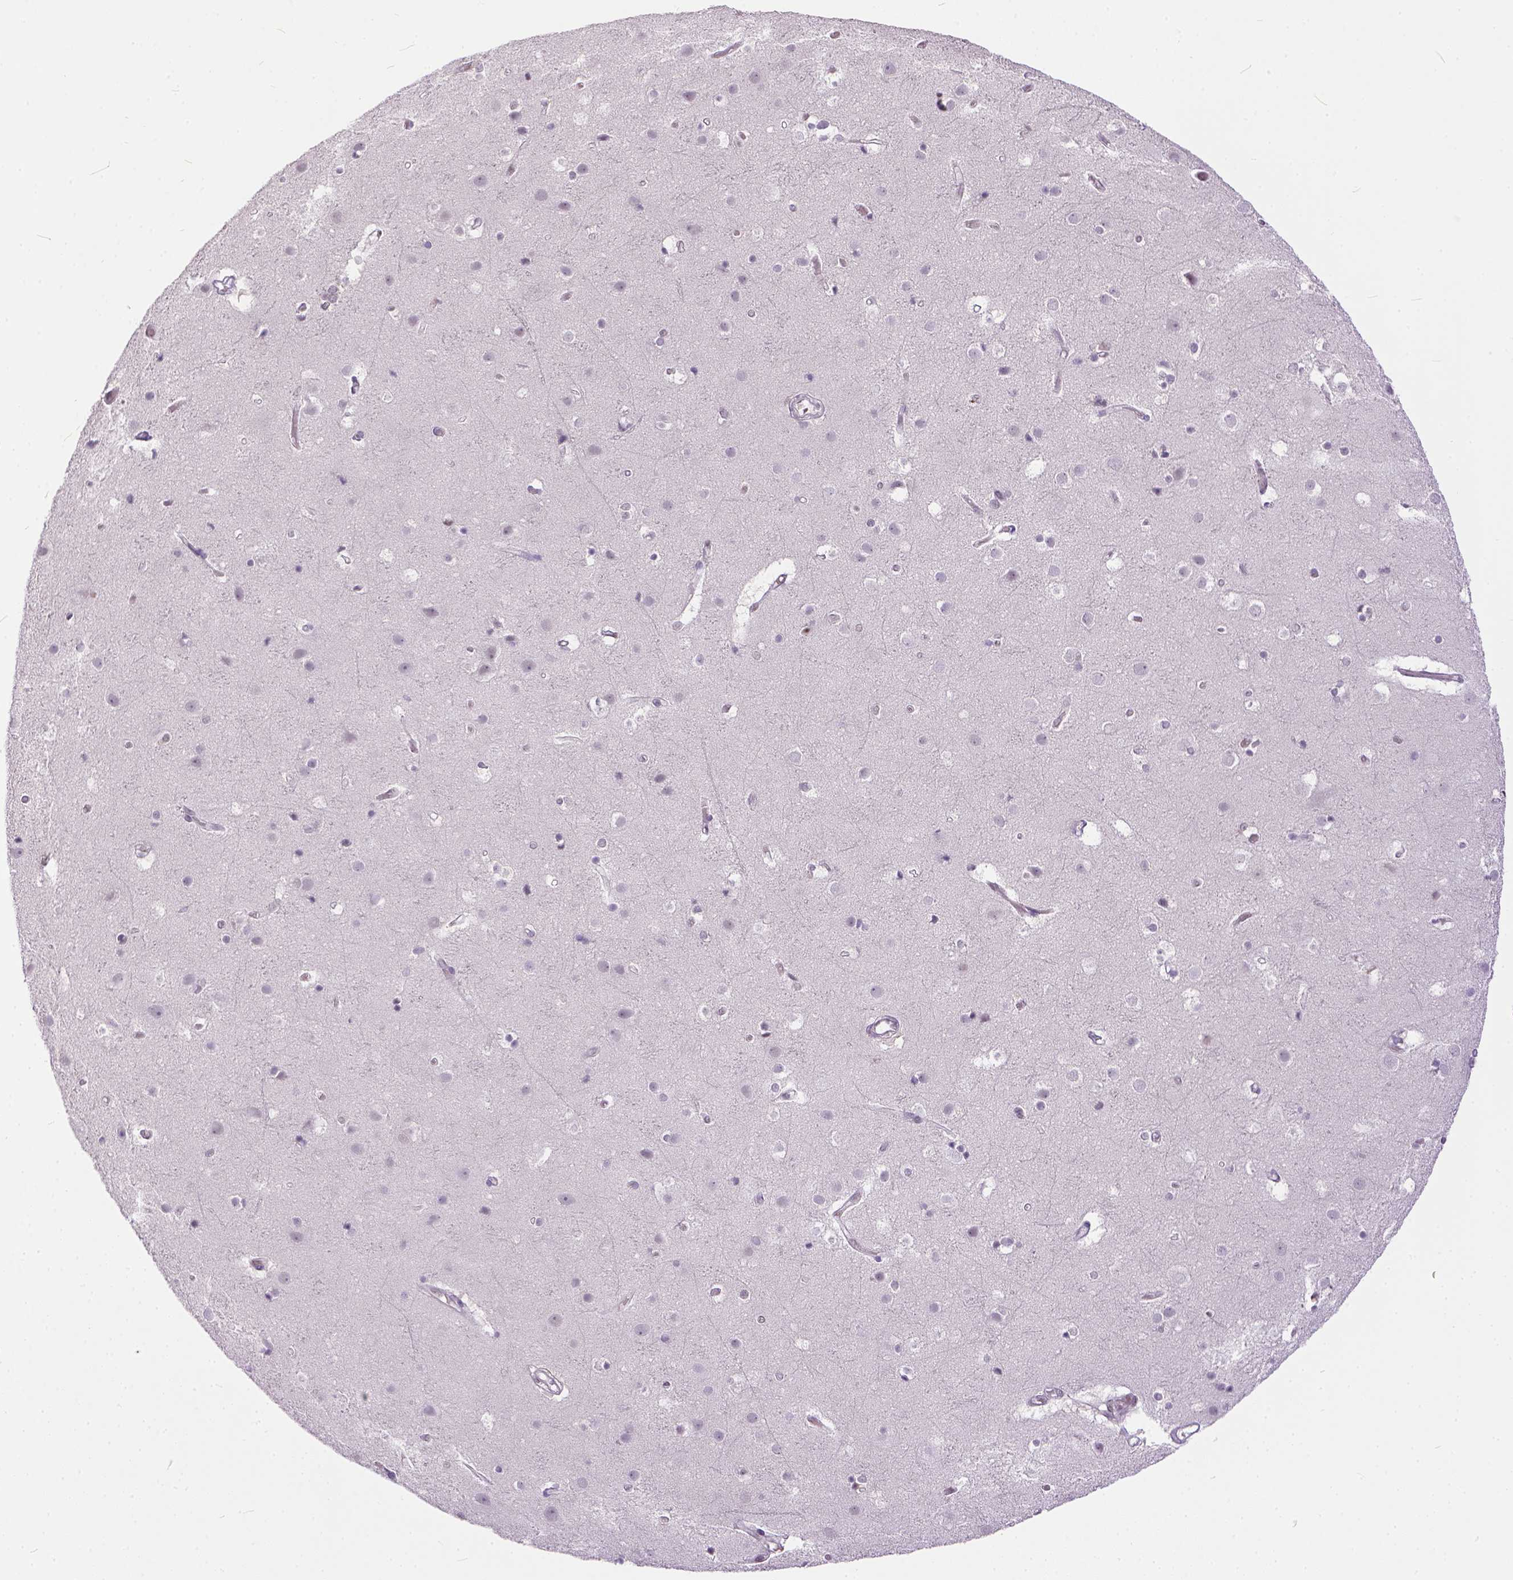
{"staining": {"intensity": "negative", "quantity": "none", "location": "none"}, "tissue": "cerebral cortex", "cell_type": "Endothelial cells", "image_type": "normal", "snomed": [{"axis": "morphology", "description": "Normal tissue, NOS"}, {"axis": "topography", "description": "Cerebral cortex"}], "caption": "DAB (3,3'-diaminobenzidine) immunohistochemical staining of normal cerebral cortex exhibits no significant positivity in endothelial cells.", "gene": "ERCC1", "patient": {"sex": "female", "age": 52}}